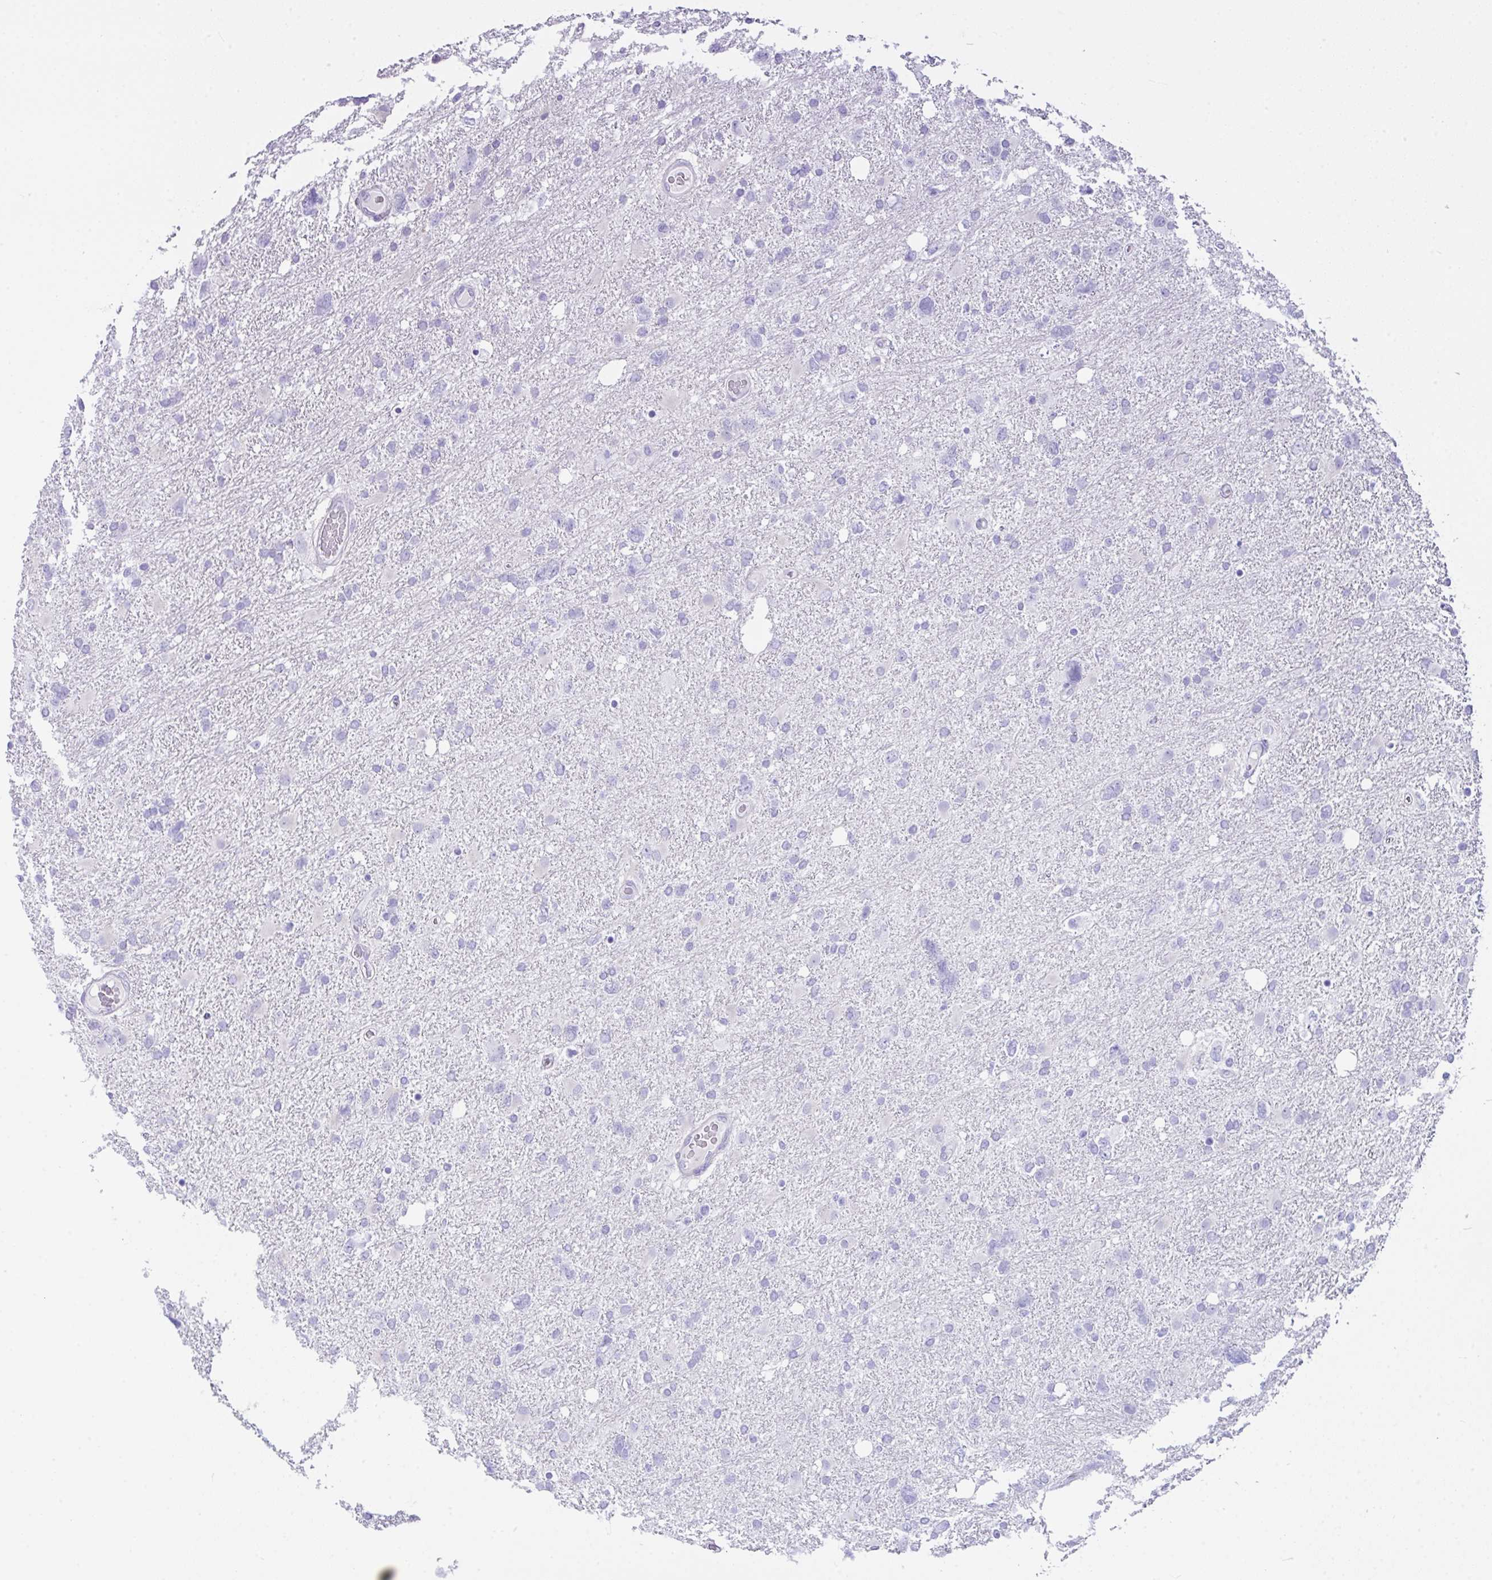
{"staining": {"intensity": "negative", "quantity": "none", "location": "none"}, "tissue": "glioma", "cell_type": "Tumor cells", "image_type": "cancer", "snomed": [{"axis": "morphology", "description": "Glioma, malignant, High grade"}, {"axis": "topography", "description": "Brain"}], "caption": "The immunohistochemistry (IHC) image has no significant positivity in tumor cells of high-grade glioma (malignant) tissue. Brightfield microscopy of IHC stained with DAB (3,3'-diaminobenzidine) (brown) and hematoxylin (blue), captured at high magnification.", "gene": "LGALS4", "patient": {"sex": "male", "age": 61}}